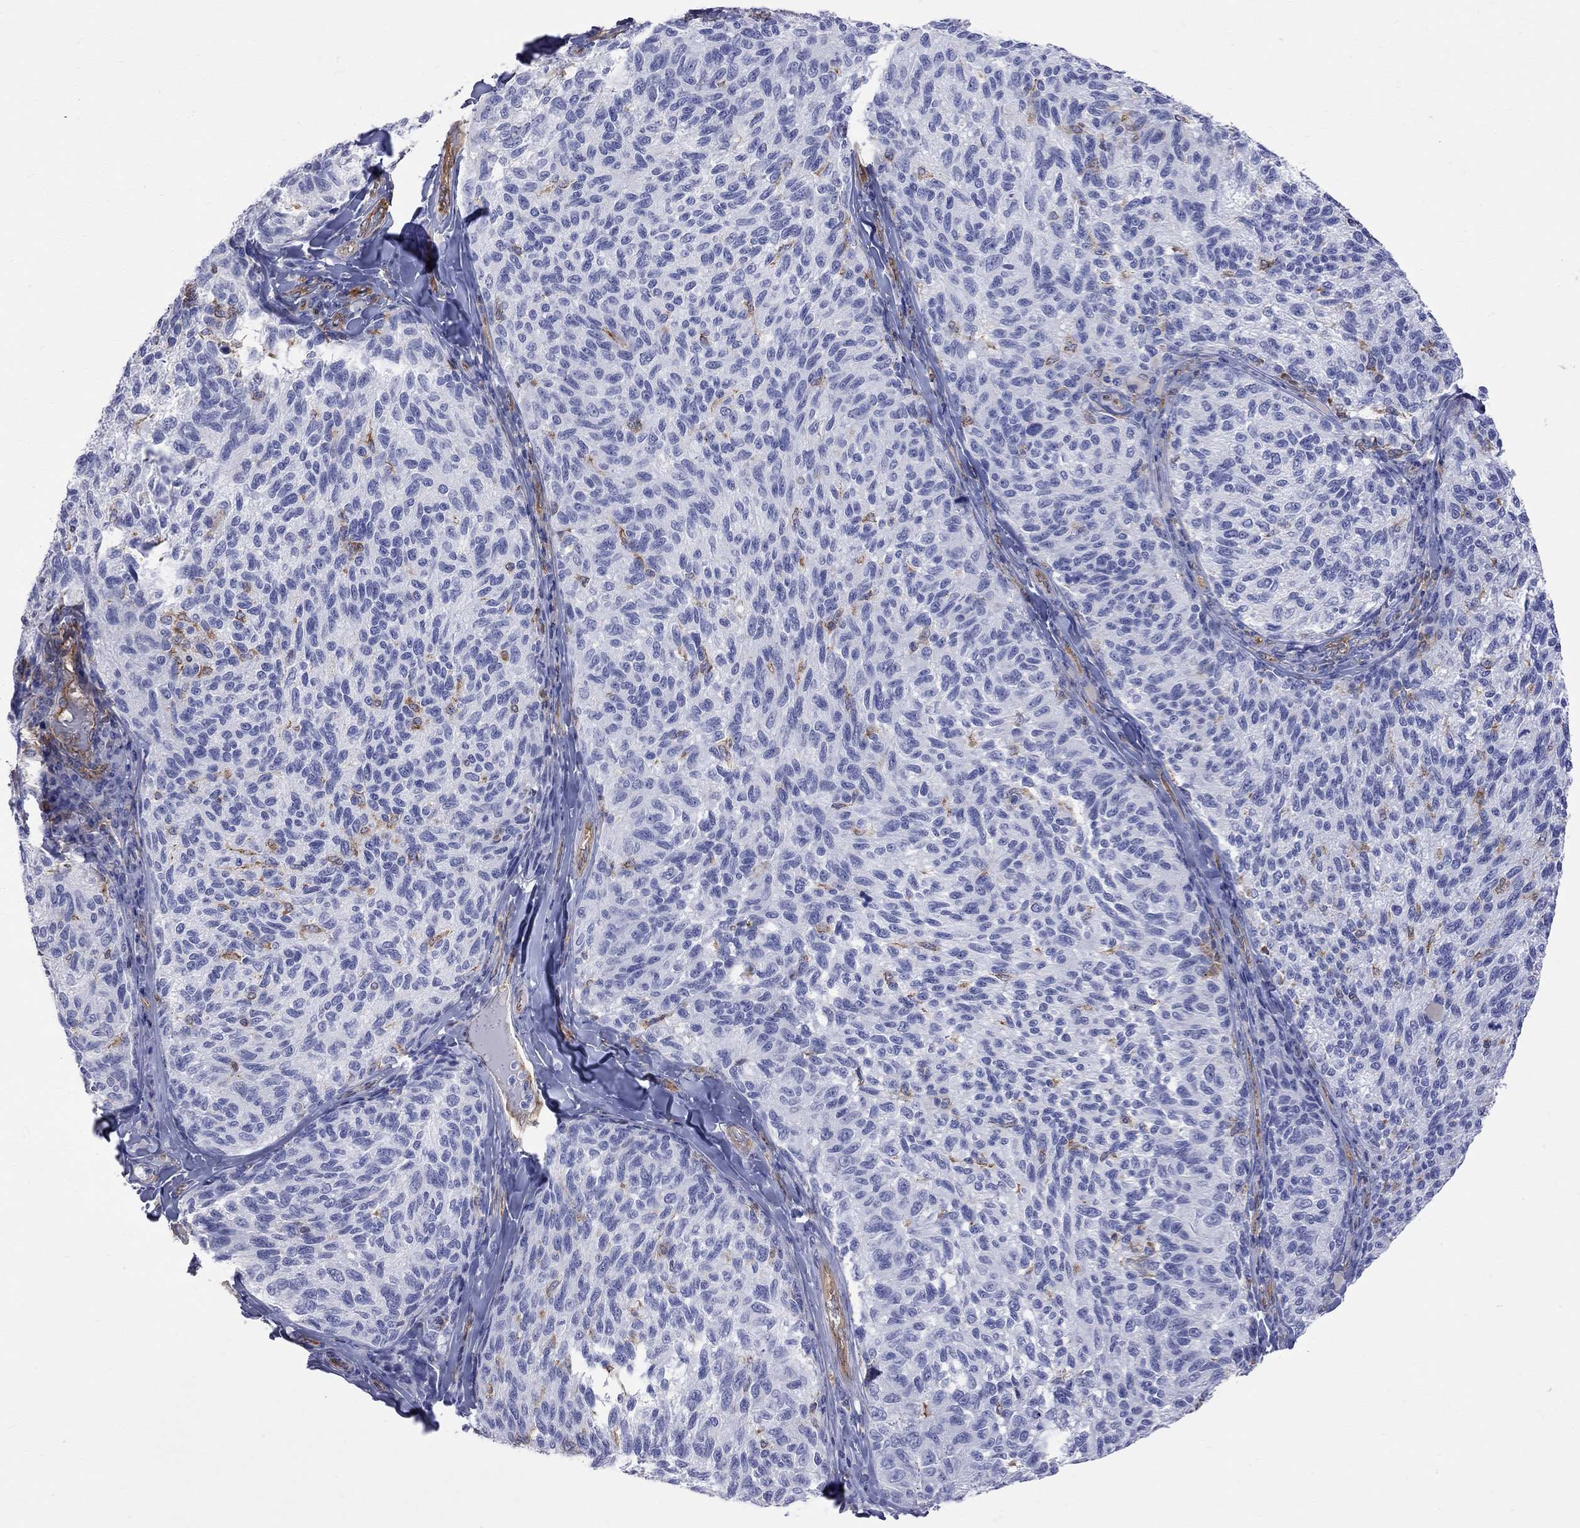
{"staining": {"intensity": "negative", "quantity": "none", "location": "none"}, "tissue": "melanoma", "cell_type": "Tumor cells", "image_type": "cancer", "snomed": [{"axis": "morphology", "description": "Malignant melanoma, NOS"}, {"axis": "topography", "description": "Skin"}], "caption": "Human malignant melanoma stained for a protein using immunohistochemistry shows no staining in tumor cells.", "gene": "ABI3", "patient": {"sex": "female", "age": 73}}